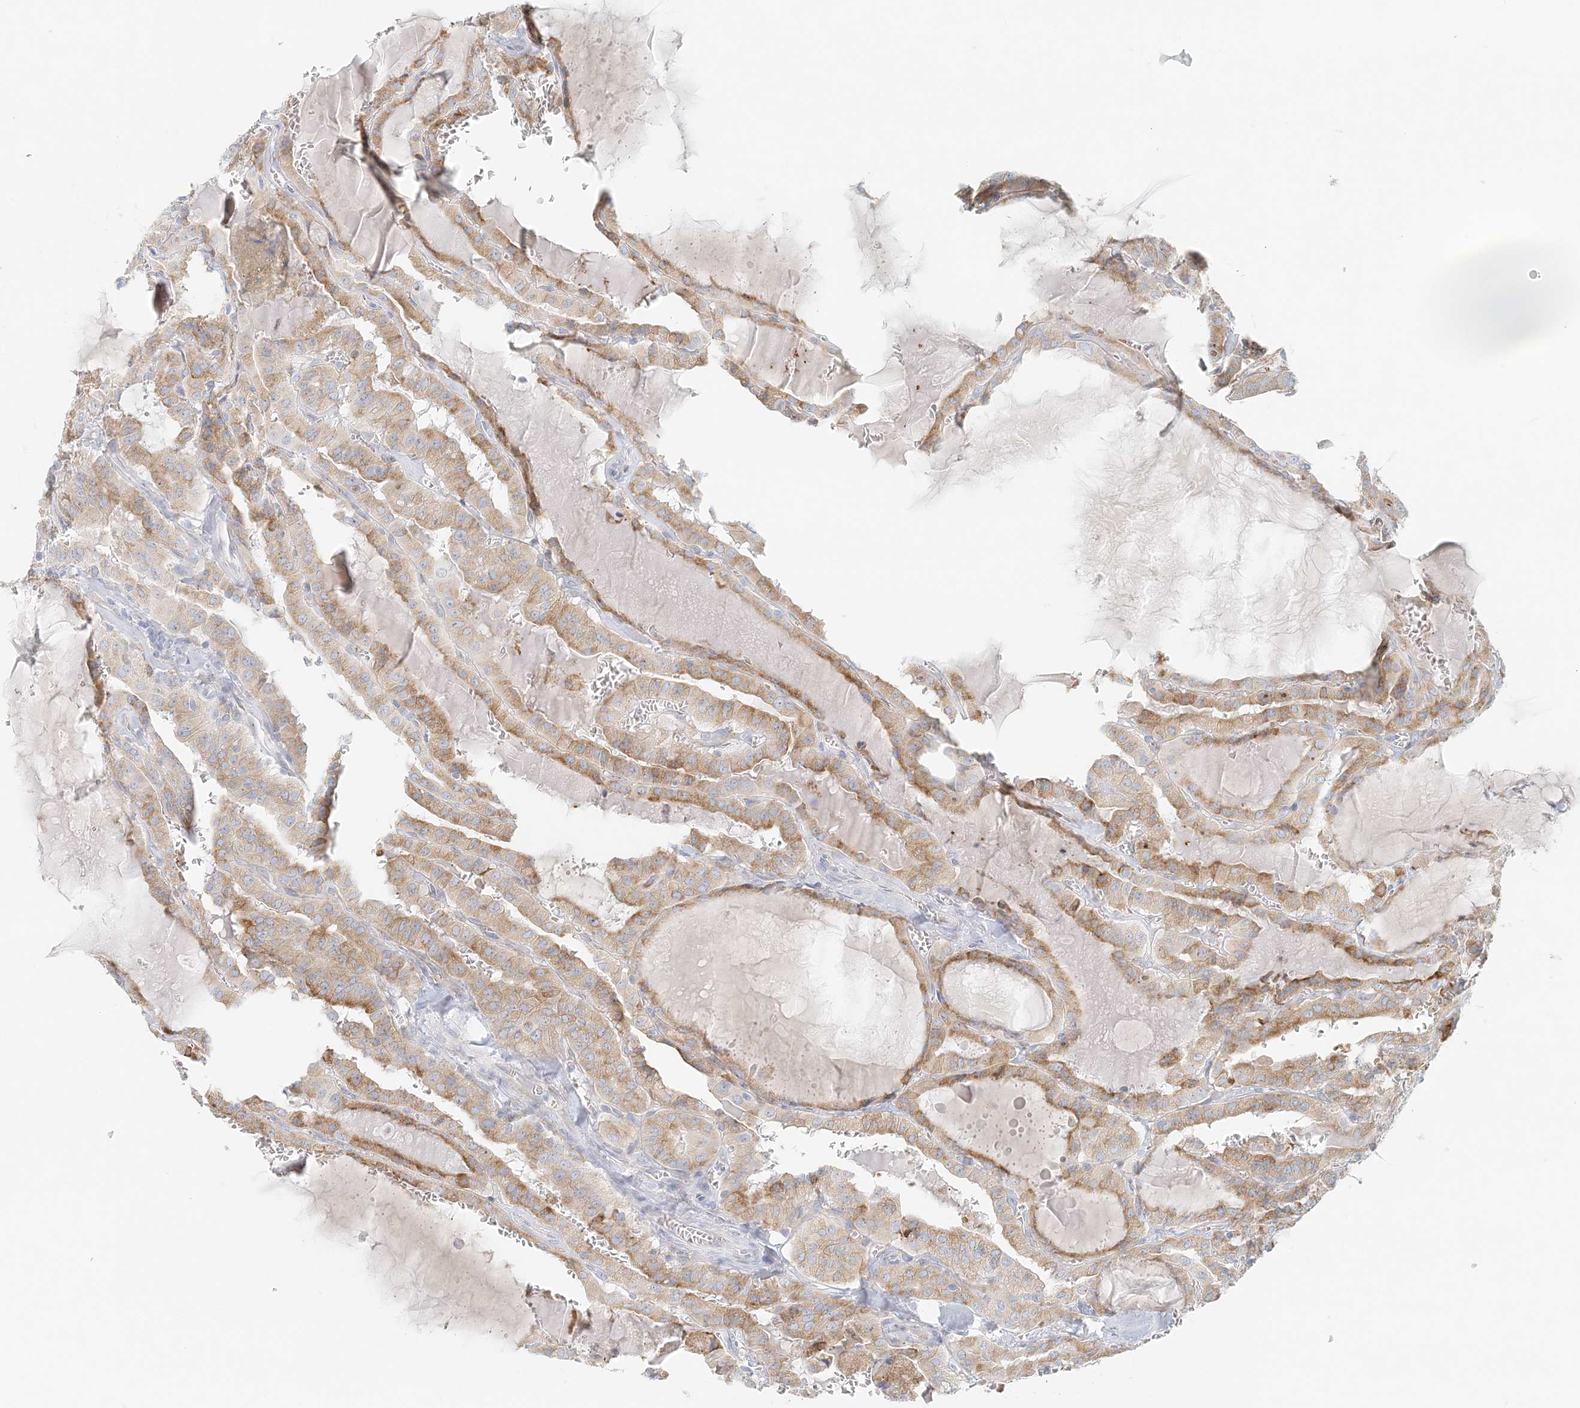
{"staining": {"intensity": "moderate", "quantity": ">75%", "location": "cytoplasmic/membranous"}, "tissue": "thyroid cancer", "cell_type": "Tumor cells", "image_type": "cancer", "snomed": [{"axis": "morphology", "description": "Papillary adenocarcinoma, NOS"}, {"axis": "topography", "description": "Thyroid gland"}], "caption": "High-magnification brightfield microscopy of papillary adenocarcinoma (thyroid) stained with DAB (3,3'-diaminobenzidine) (brown) and counterstained with hematoxylin (blue). tumor cells exhibit moderate cytoplasmic/membranous expression is appreciated in approximately>75% of cells. Using DAB (3,3'-diaminobenzidine) (brown) and hematoxylin (blue) stains, captured at high magnification using brightfield microscopy.", "gene": "STK11IP", "patient": {"sex": "male", "age": 52}}